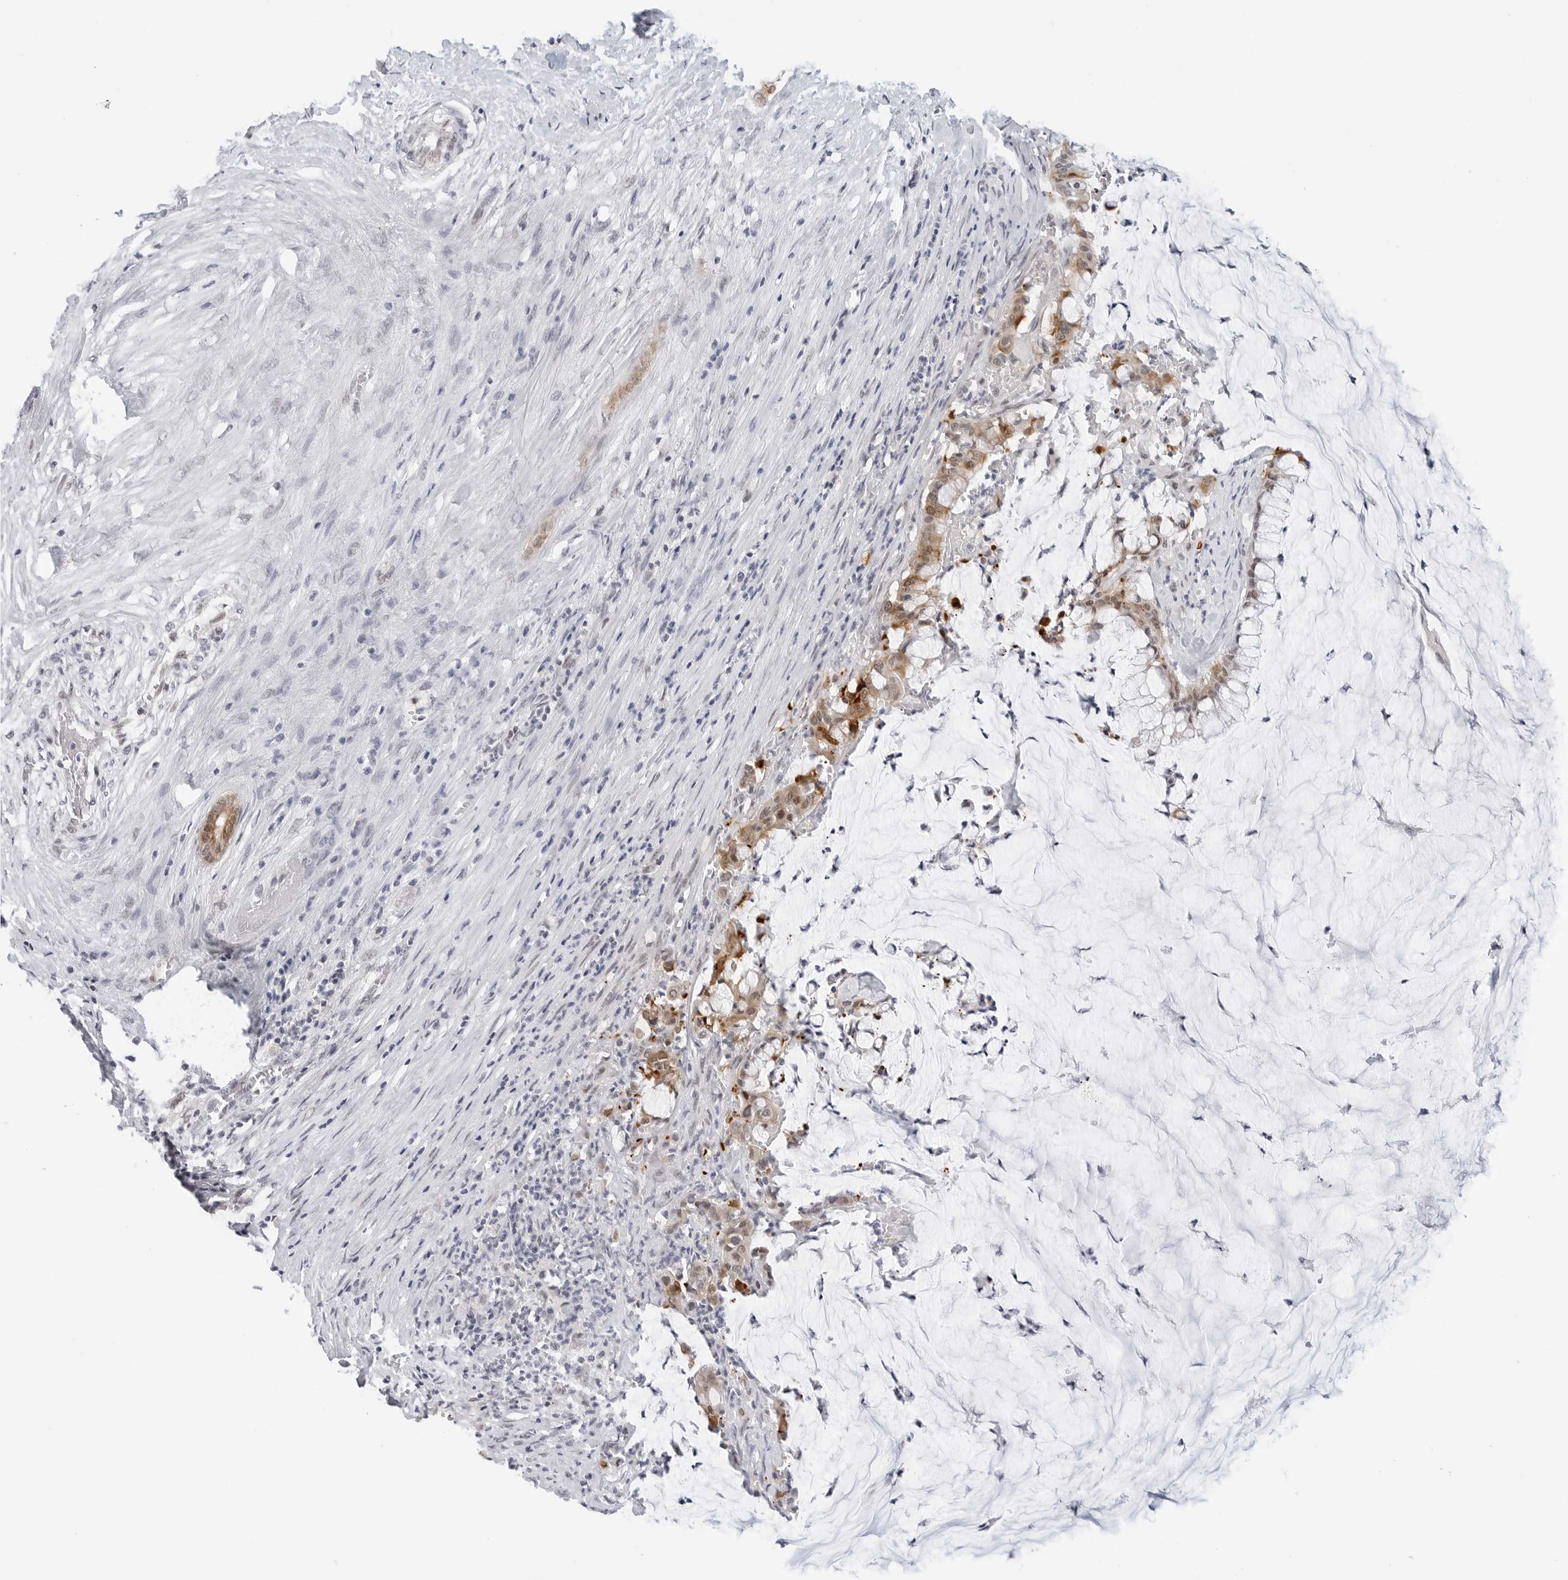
{"staining": {"intensity": "moderate", "quantity": ">75%", "location": "cytoplasmic/membranous,nuclear"}, "tissue": "pancreatic cancer", "cell_type": "Tumor cells", "image_type": "cancer", "snomed": [{"axis": "morphology", "description": "Adenocarcinoma, NOS"}, {"axis": "topography", "description": "Pancreas"}], "caption": "Adenocarcinoma (pancreatic) stained with DAB immunohistochemistry reveals medium levels of moderate cytoplasmic/membranous and nuclear positivity in about >75% of tumor cells.", "gene": "TSEN2", "patient": {"sex": "male", "age": 41}}